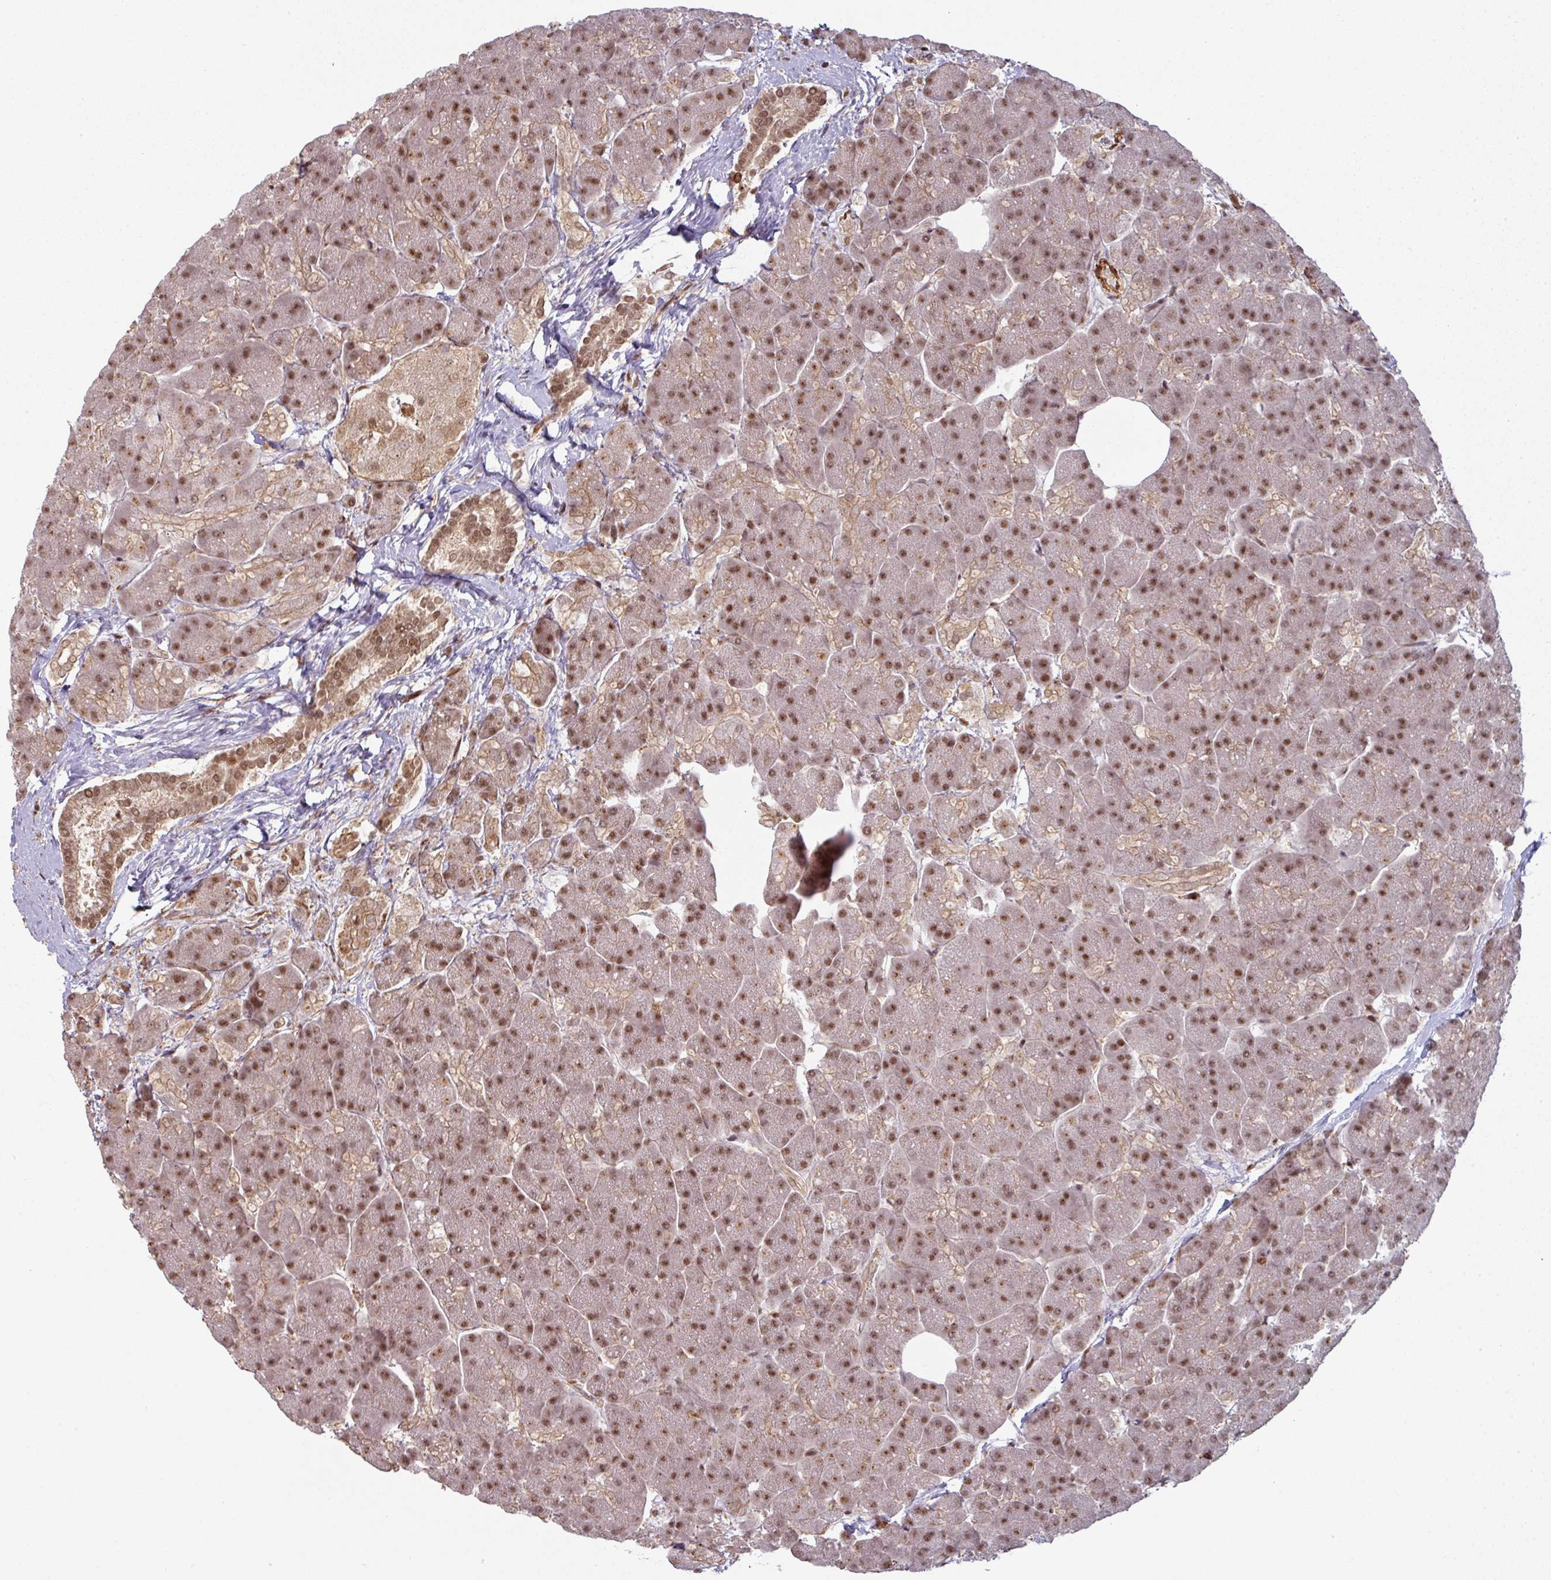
{"staining": {"intensity": "moderate", "quantity": ">75%", "location": "nuclear"}, "tissue": "pancreas", "cell_type": "Exocrine glandular cells", "image_type": "normal", "snomed": [{"axis": "morphology", "description": "Normal tissue, NOS"}, {"axis": "topography", "description": "Pancreas"}, {"axis": "topography", "description": "Peripheral nerve tissue"}], "caption": "Immunohistochemistry (IHC) of benign human pancreas displays medium levels of moderate nuclear staining in approximately >75% of exocrine glandular cells.", "gene": "SIK3", "patient": {"sex": "male", "age": 54}}